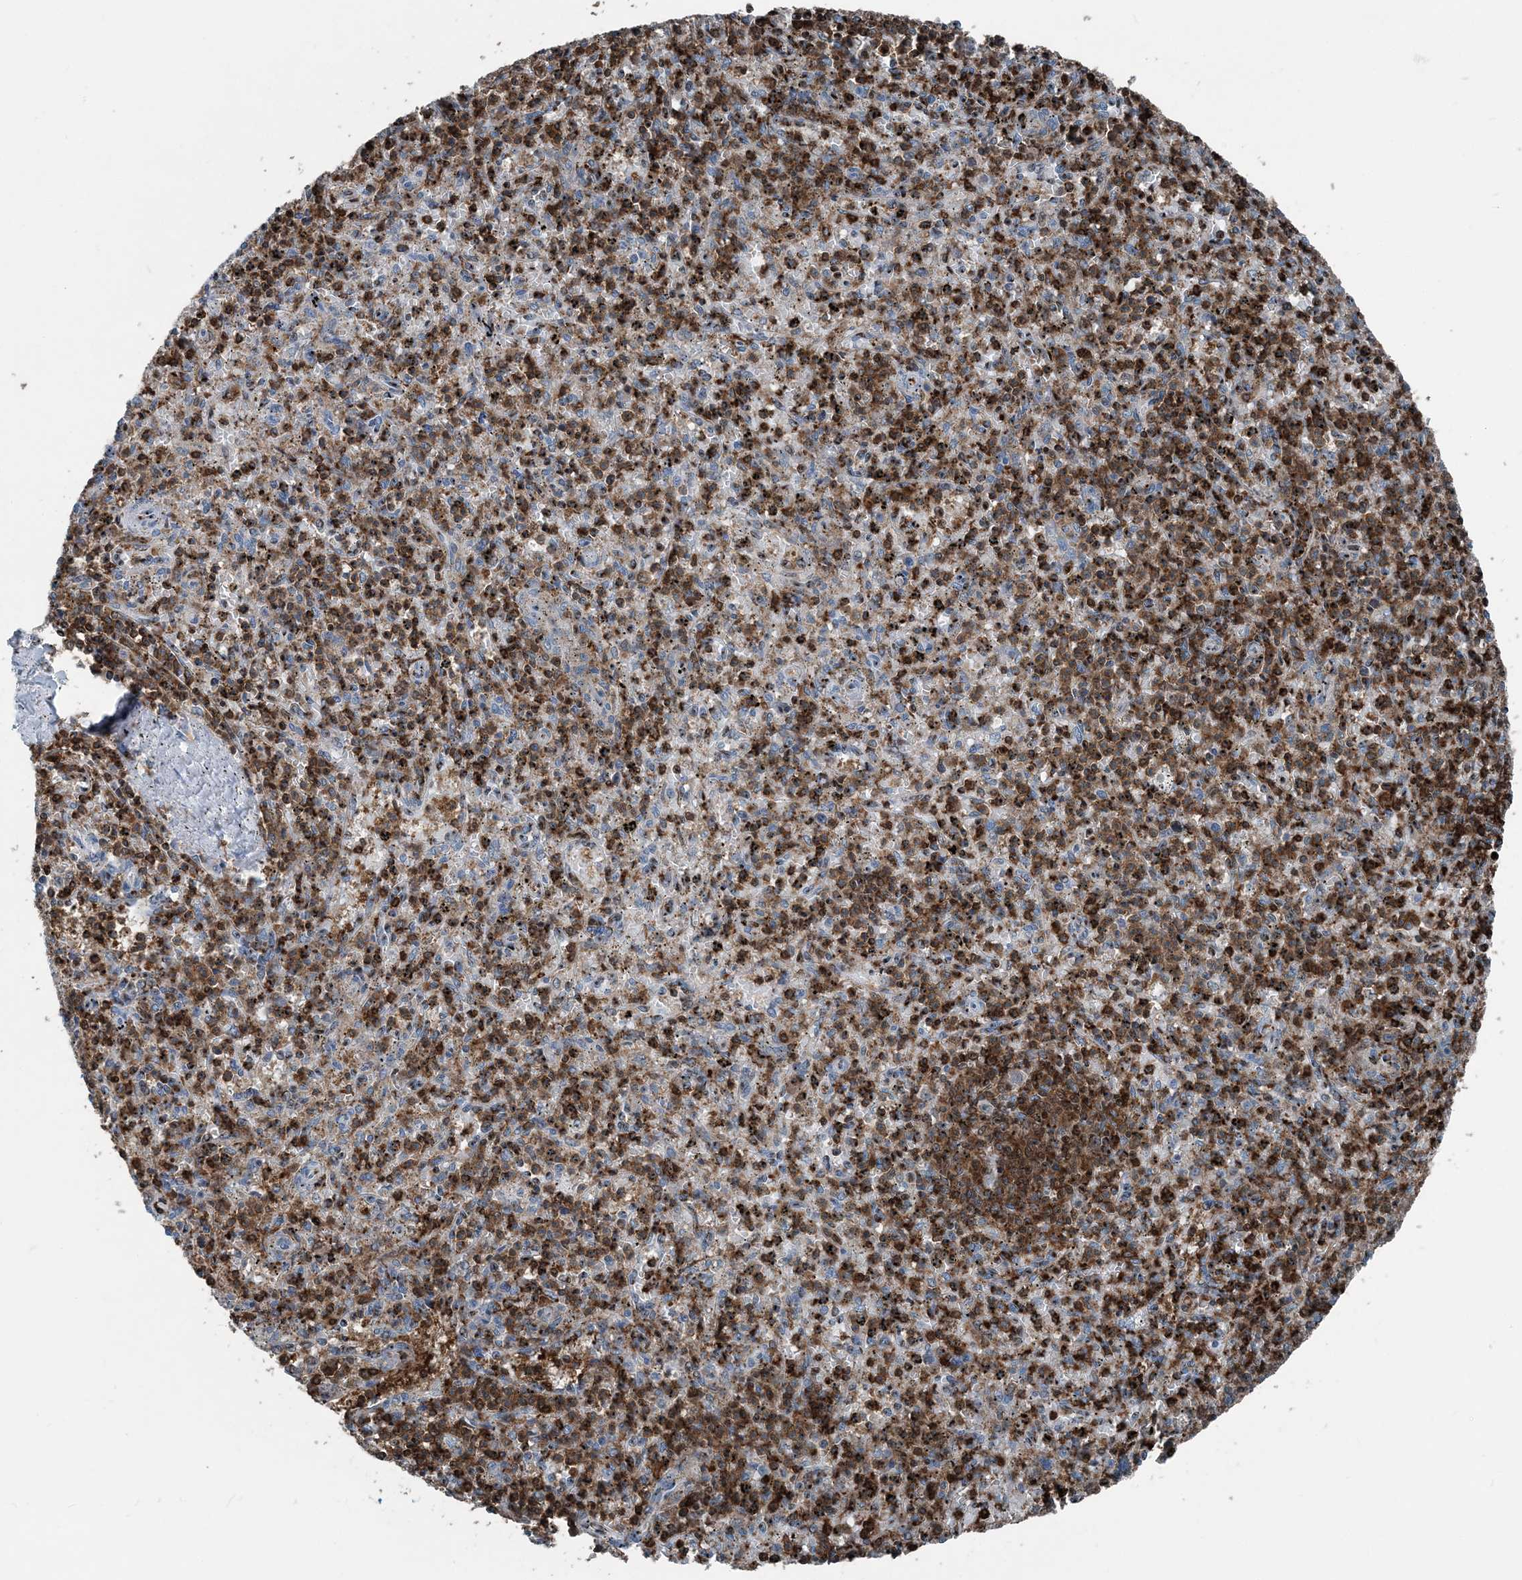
{"staining": {"intensity": "strong", "quantity": ">75%", "location": "cytoplasmic/membranous"}, "tissue": "spleen", "cell_type": "Cells in red pulp", "image_type": "normal", "snomed": [{"axis": "morphology", "description": "Normal tissue, NOS"}, {"axis": "topography", "description": "Spleen"}], "caption": "The immunohistochemical stain shows strong cytoplasmic/membranous expression in cells in red pulp of normal spleen.", "gene": "CFL1", "patient": {"sex": "male", "age": 72}}